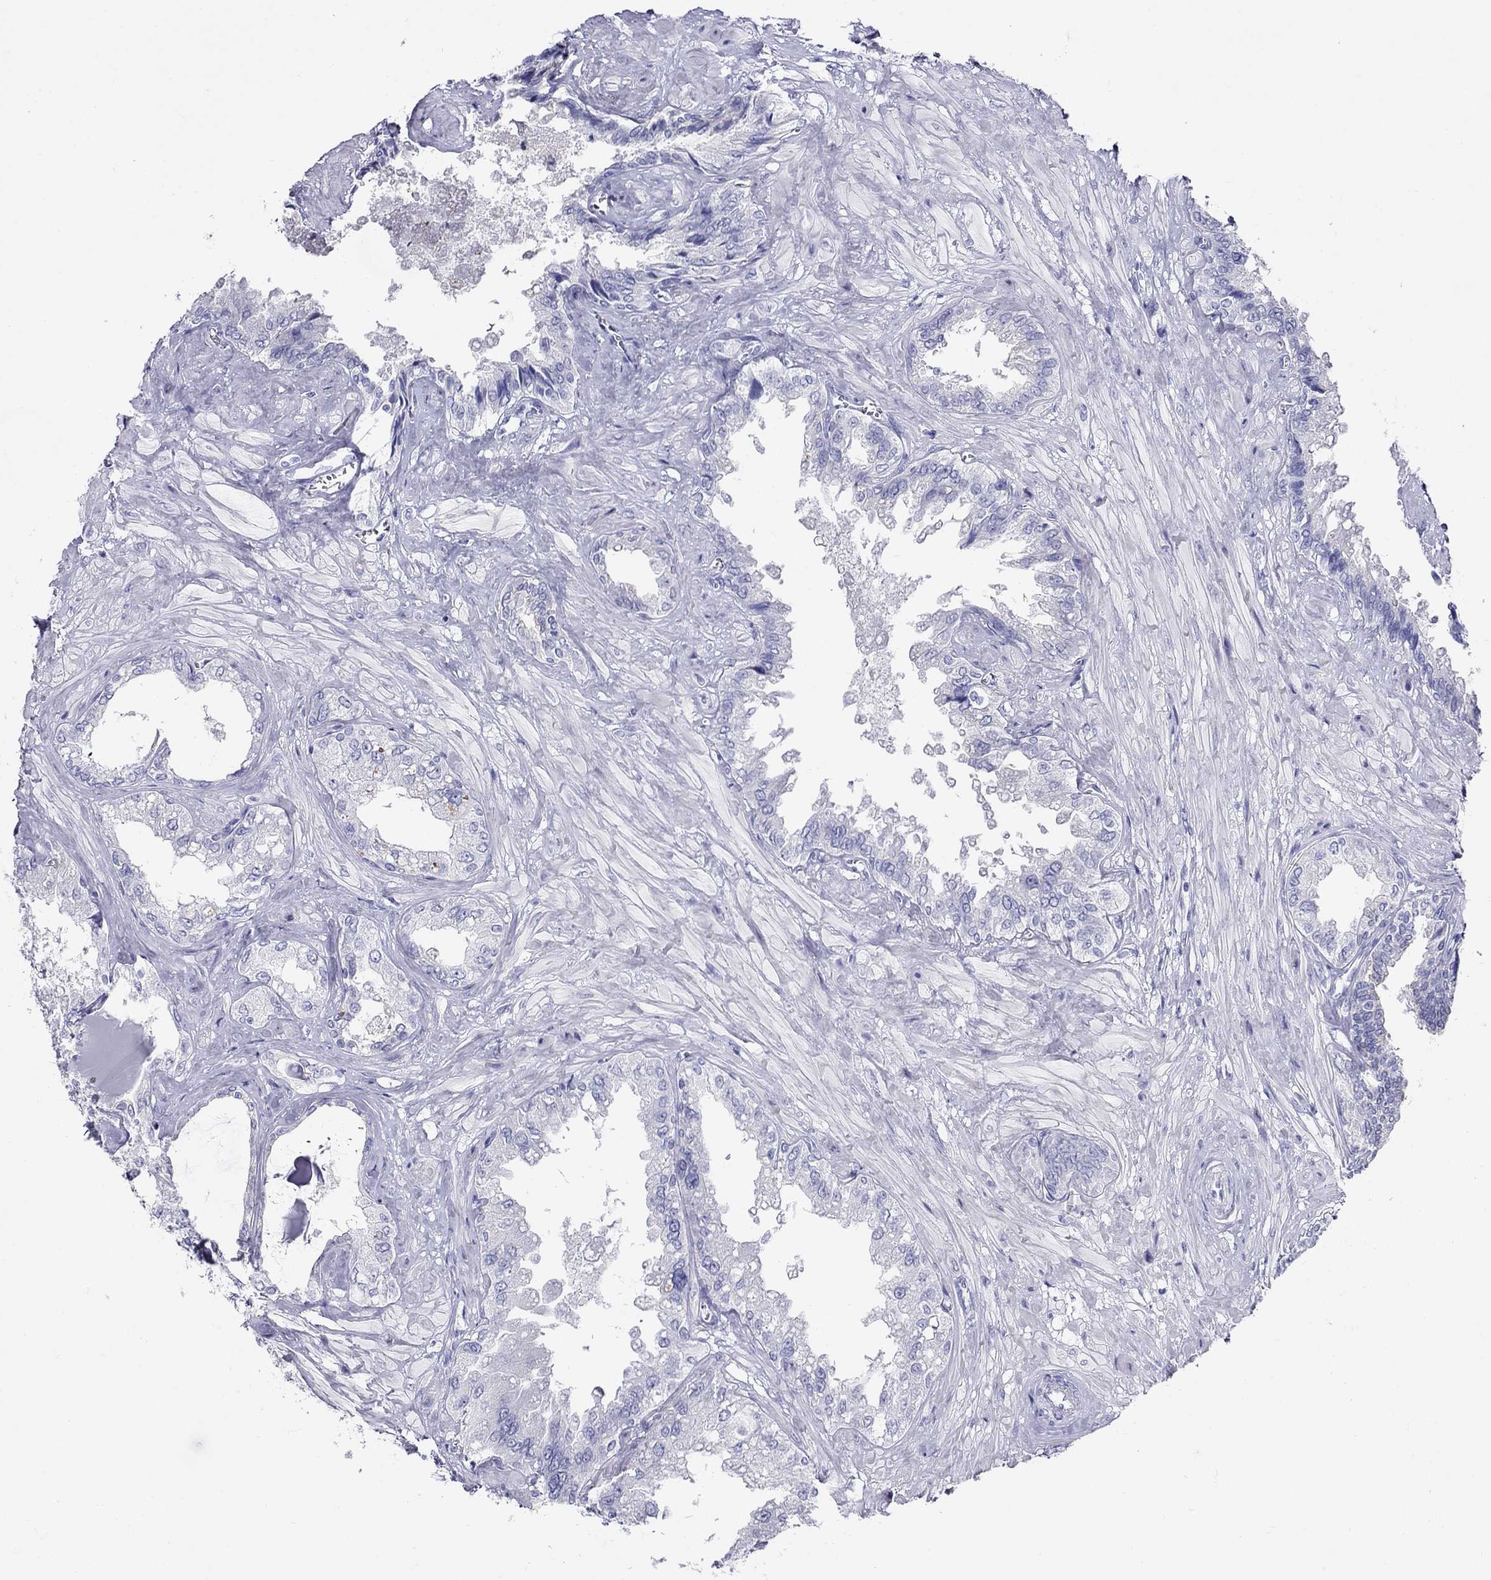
{"staining": {"intensity": "negative", "quantity": "none", "location": "none"}, "tissue": "seminal vesicle", "cell_type": "Glandular cells", "image_type": "normal", "snomed": [{"axis": "morphology", "description": "Normal tissue, NOS"}, {"axis": "topography", "description": "Seminal veicle"}], "caption": "This is a image of immunohistochemistry staining of unremarkable seminal vesicle, which shows no positivity in glandular cells.", "gene": "MC5R", "patient": {"sex": "male", "age": 67}}